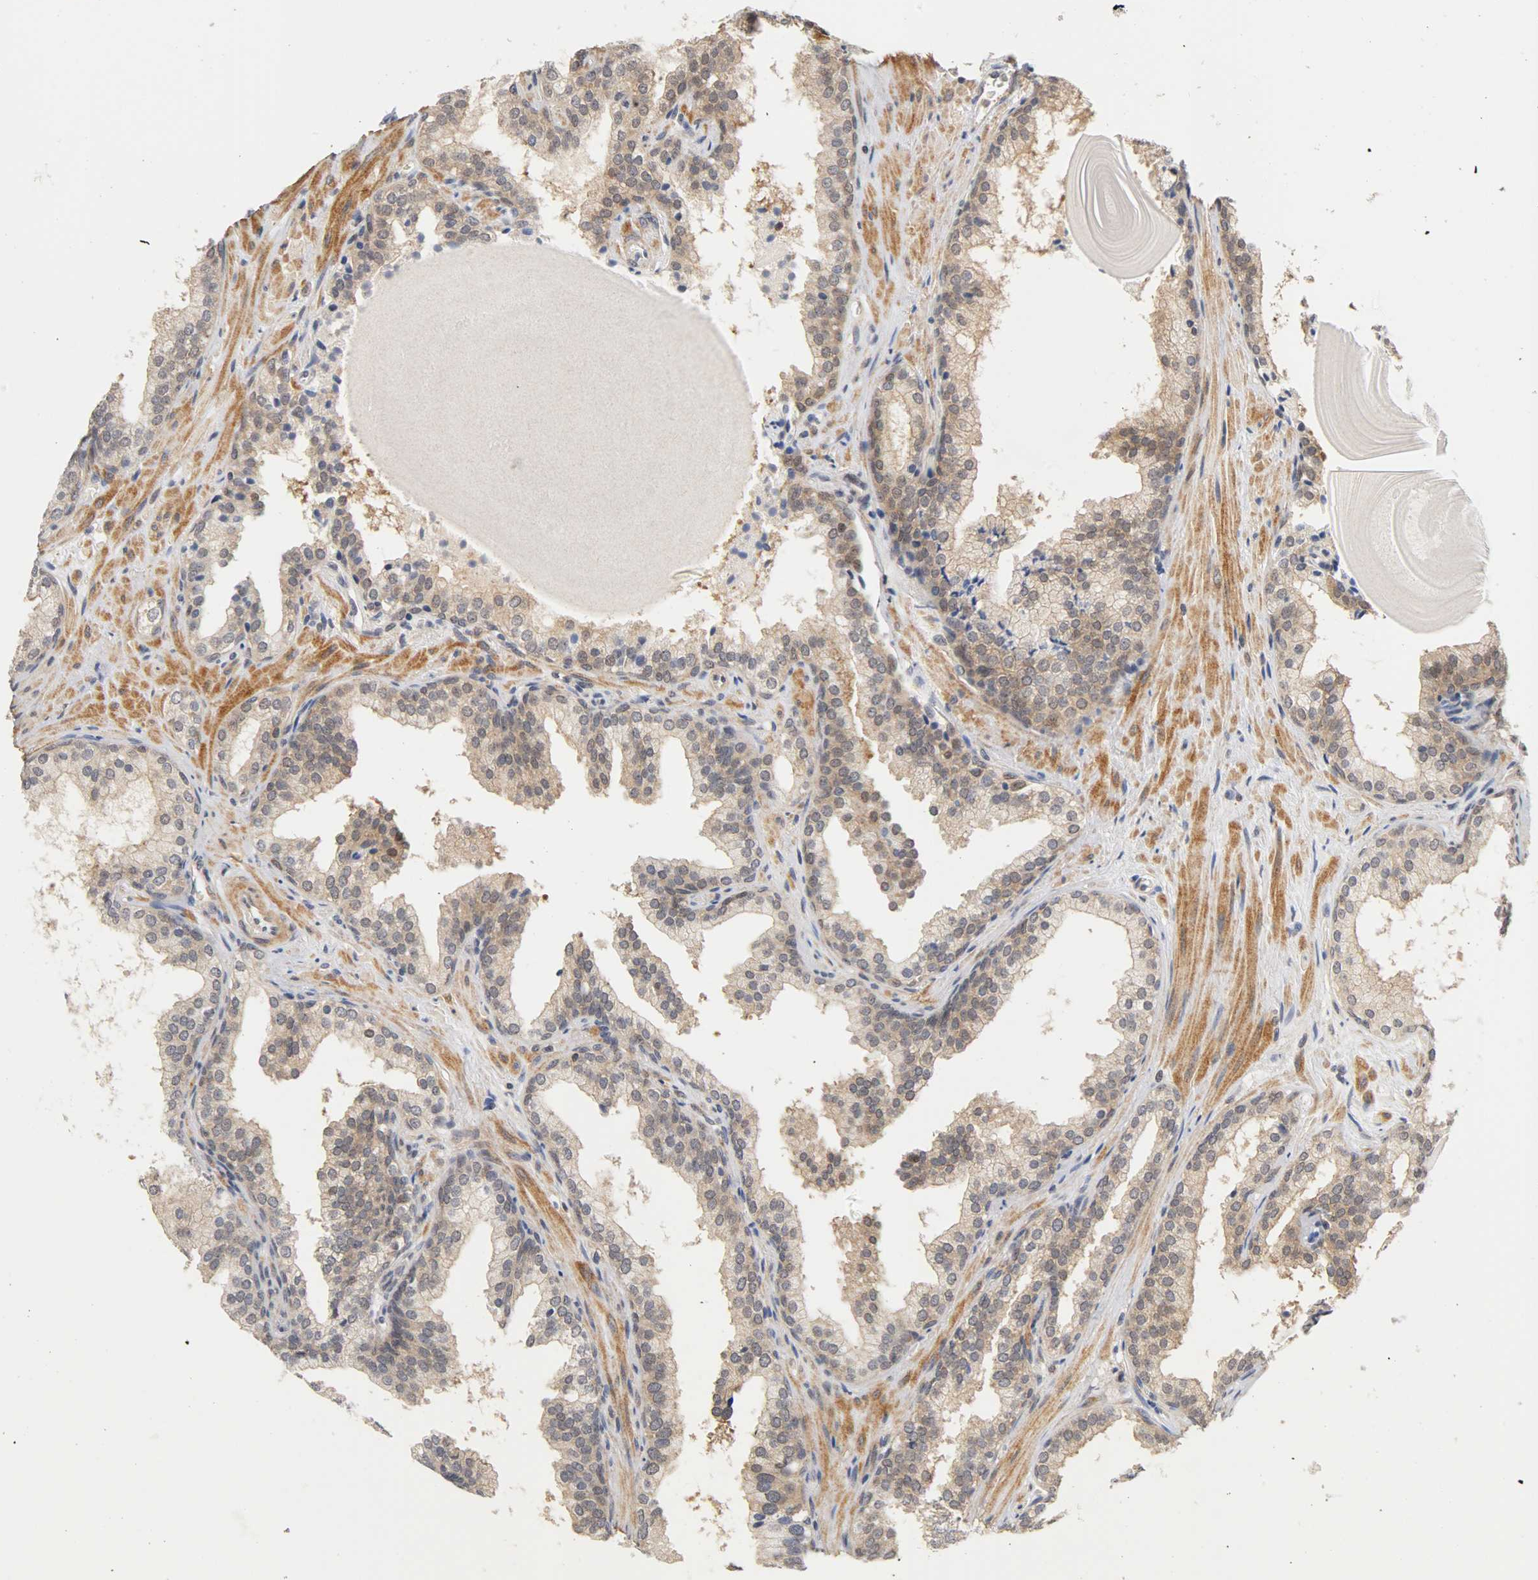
{"staining": {"intensity": "moderate", "quantity": "25%-75%", "location": "cytoplasmic/membranous,nuclear"}, "tissue": "prostate cancer", "cell_type": "Tumor cells", "image_type": "cancer", "snomed": [{"axis": "morphology", "description": "Adenocarcinoma, Low grade"}, {"axis": "topography", "description": "Prostate"}], "caption": "Human prostate cancer stained with a protein marker exhibits moderate staining in tumor cells.", "gene": "UBE2M", "patient": {"sex": "male", "age": 63}}